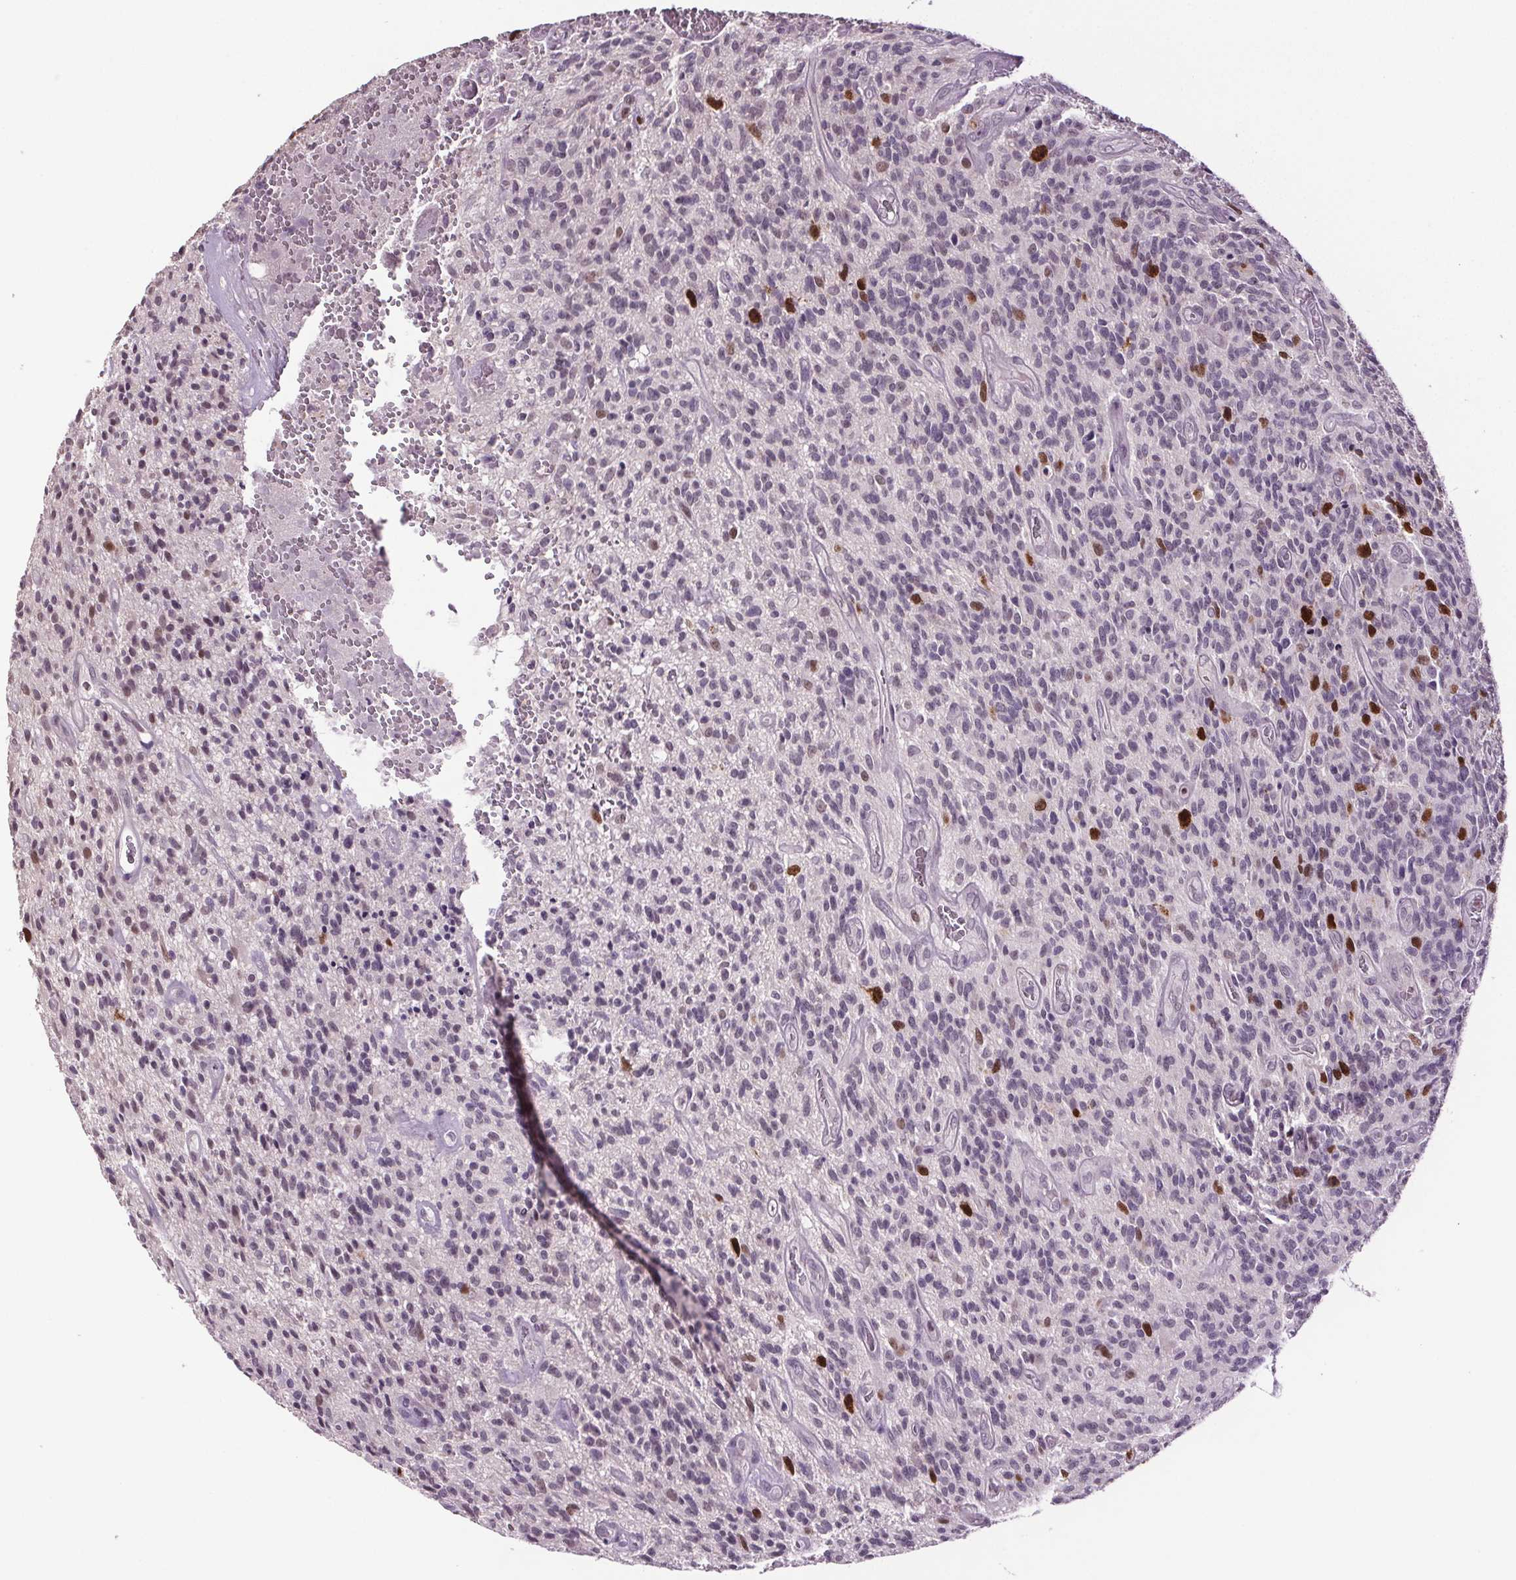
{"staining": {"intensity": "strong", "quantity": "<25%", "location": "nuclear"}, "tissue": "glioma", "cell_type": "Tumor cells", "image_type": "cancer", "snomed": [{"axis": "morphology", "description": "Glioma, malignant, High grade"}, {"axis": "topography", "description": "Brain"}], "caption": "About <25% of tumor cells in human malignant glioma (high-grade) reveal strong nuclear protein expression as visualized by brown immunohistochemical staining.", "gene": "CENPF", "patient": {"sex": "male", "age": 76}}